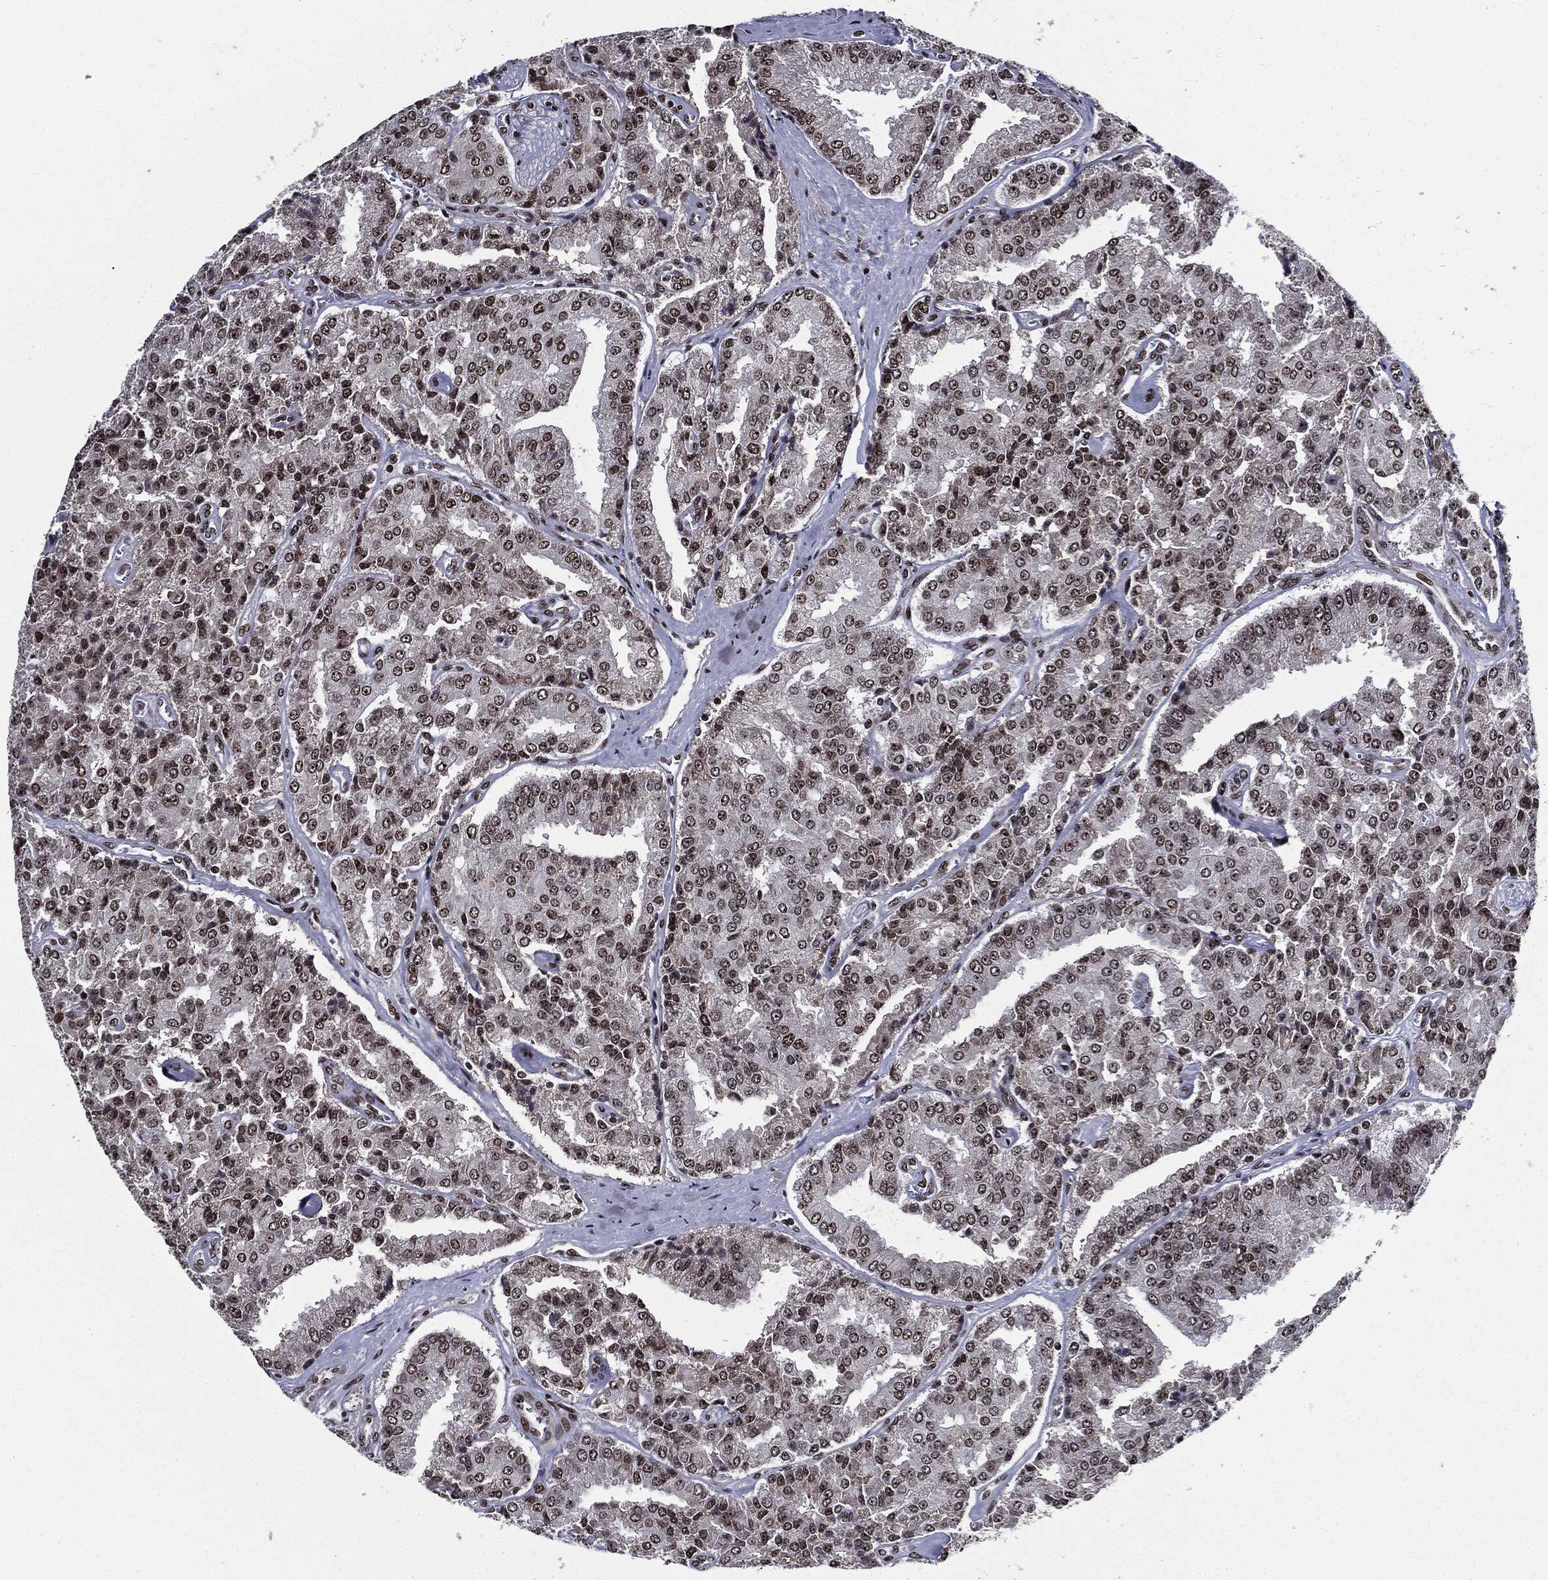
{"staining": {"intensity": "strong", "quantity": "25%-75%", "location": "nuclear"}, "tissue": "prostate cancer", "cell_type": "Tumor cells", "image_type": "cancer", "snomed": [{"axis": "morphology", "description": "Adenocarcinoma, NOS"}, {"axis": "topography", "description": "Prostate and seminal vesicle, NOS"}, {"axis": "topography", "description": "Prostate"}], "caption": "Prostate adenocarcinoma stained with a protein marker reveals strong staining in tumor cells.", "gene": "ZFP91", "patient": {"sex": "male", "age": 67}}